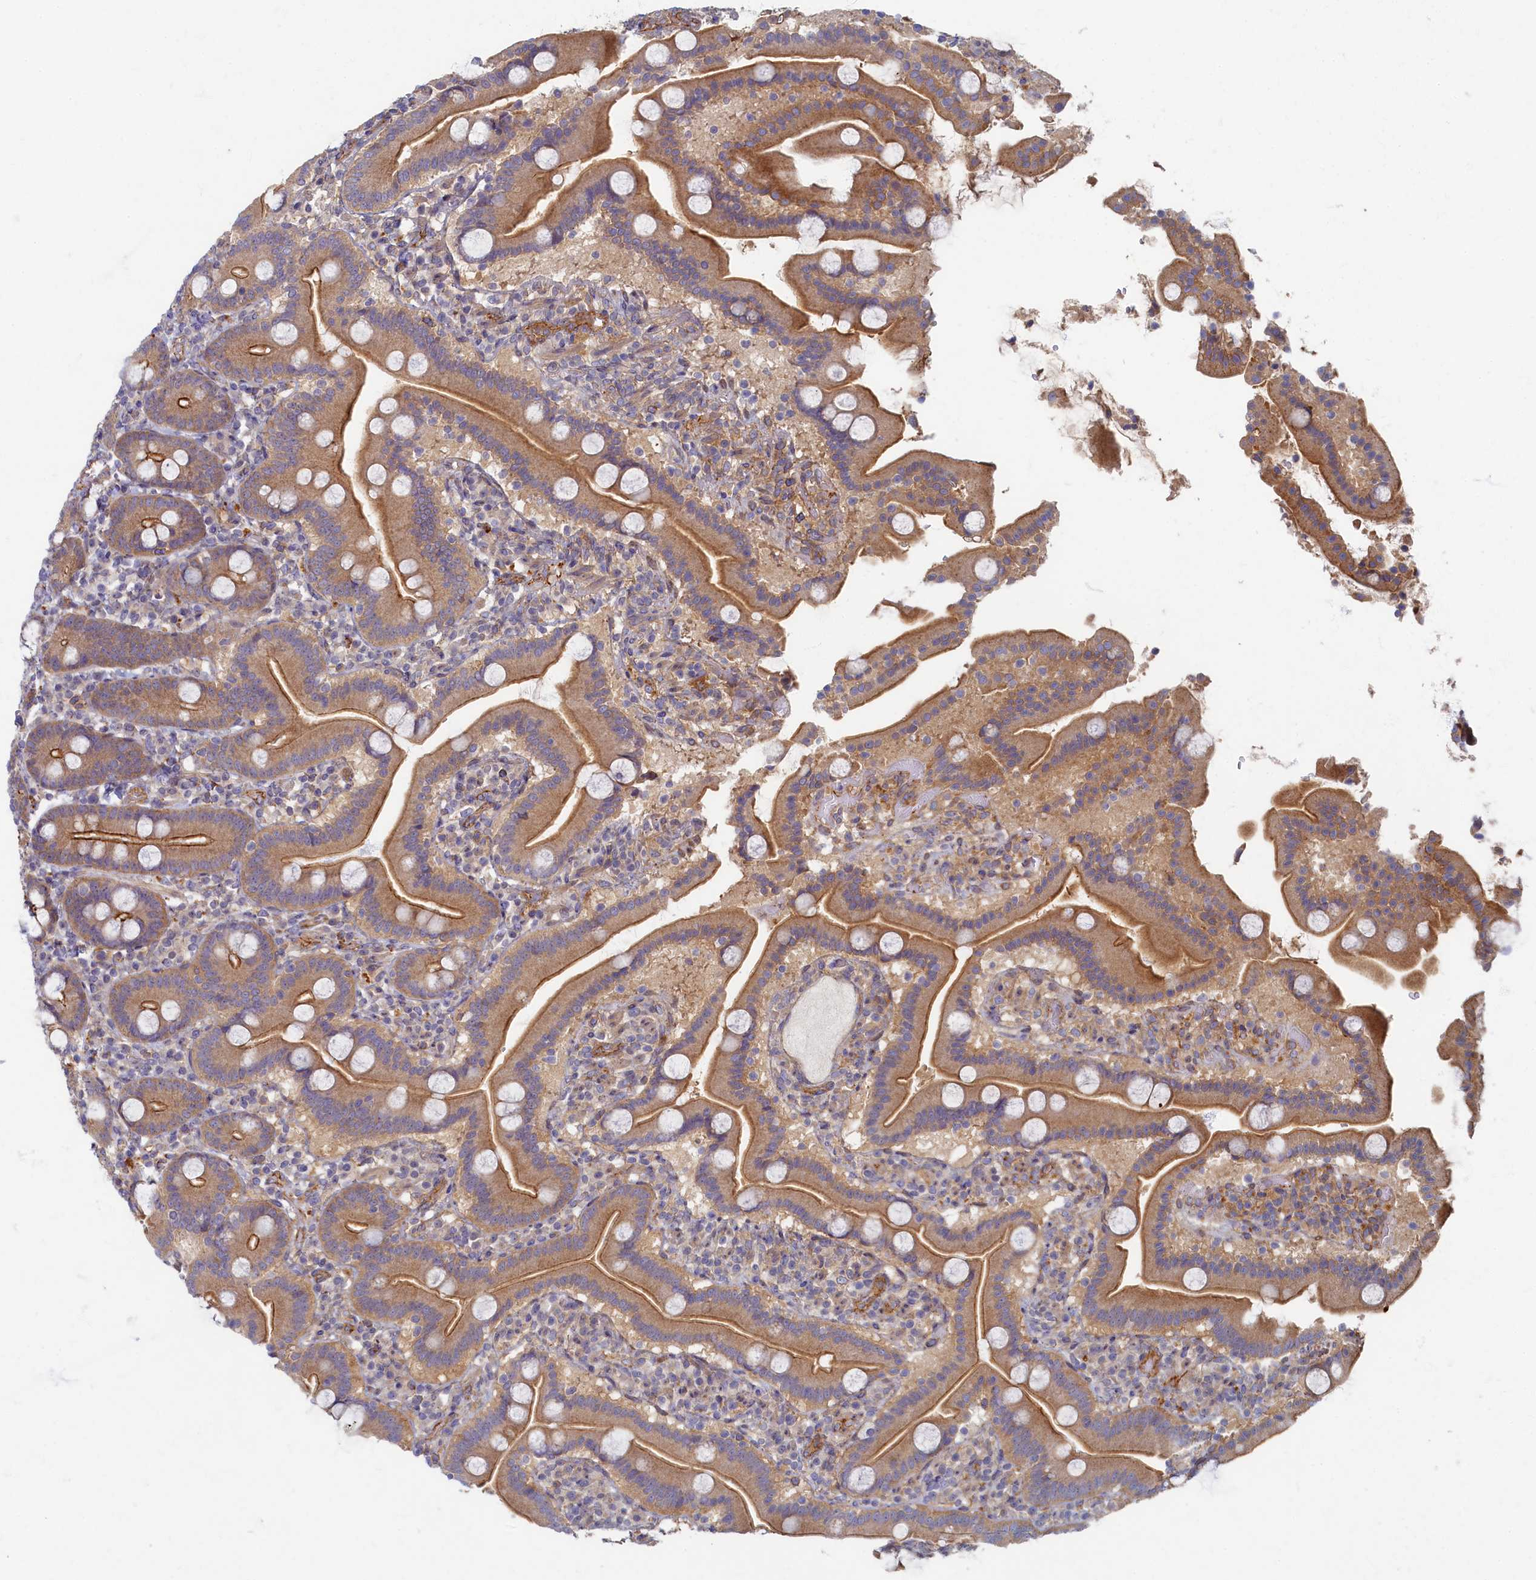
{"staining": {"intensity": "moderate", "quantity": ">75%", "location": "cytoplasmic/membranous"}, "tissue": "duodenum", "cell_type": "Glandular cells", "image_type": "normal", "snomed": [{"axis": "morphology", "description": "Normal tissue, NOS"}, {"axis": "topography", "description": "Duodenum"}], "caption": "Brown immunohistochemical staining in benign human duodenum shows moderate cytoplasmic/membranous expression in approximately >75% of glandular cells. (Stains: DAB in brown, nuclei in blue, Microscopy: brightfield microscopy at high magnification).", "gene": "PSMG2", "patient": {"sex": "male", "age": 55}}